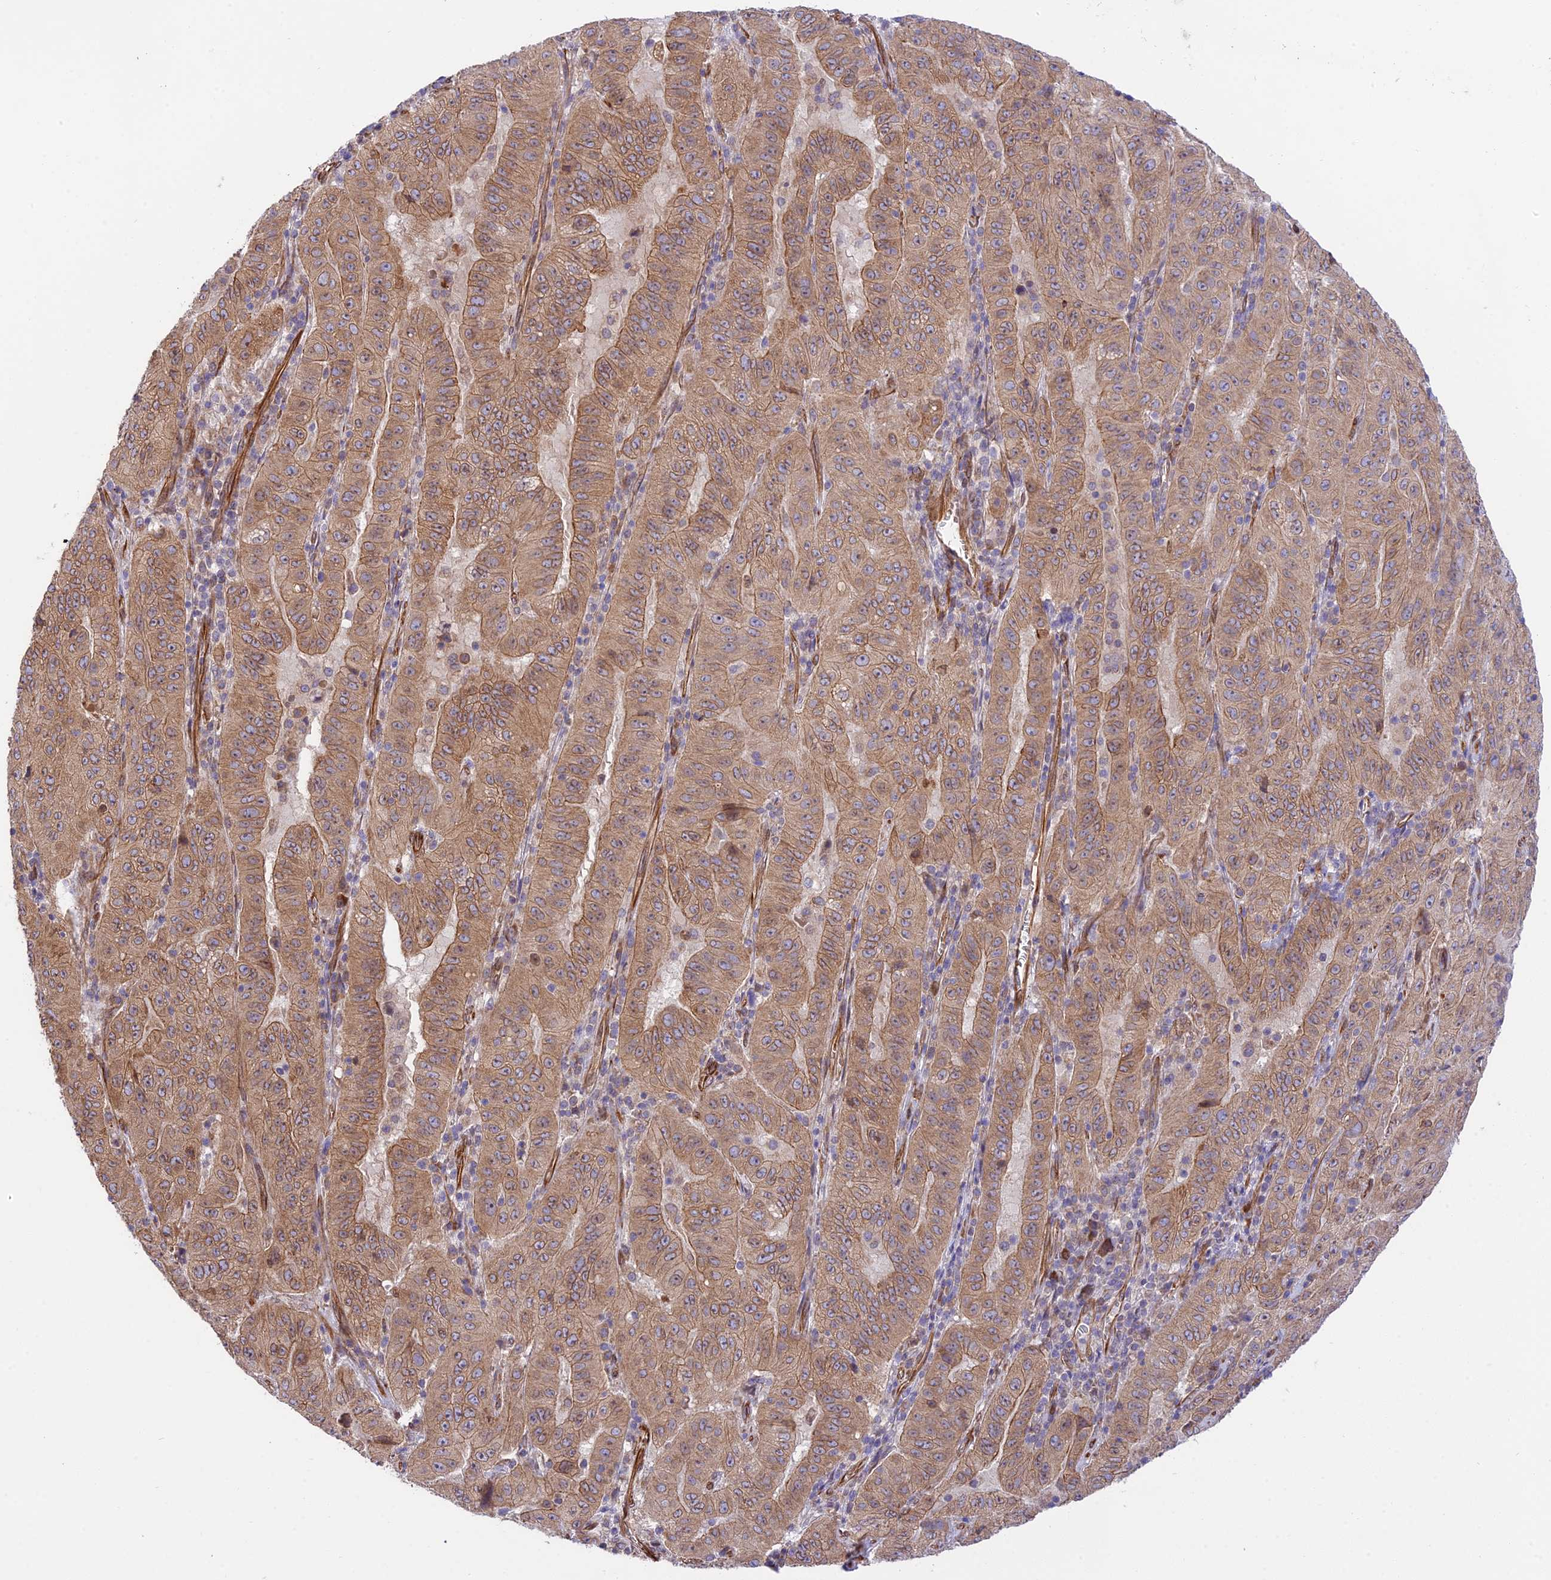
{"staining": {"intensity": "moderate", "quantity": "25%-75%", "location": "cytoplasmic/membranous"}, "tissue": "pancreatic cancer", "cell_type": "Tumor cells", "image_type": "cancer", "snomed": [{"axis": "morphology", "description": "Adenocarcinoma, NOS"}, {"axis": "topography", "description": "Pancreas"}], "caption": "Pancreatic cancer (adenocarcinoma) stained with a brown dye displays moderate cytoplasmic/membranous positive expression in about 25%-75% of tumor cells.", "gene": "EXOC3L4", "patient": {"sex": "male", "age": 63}}